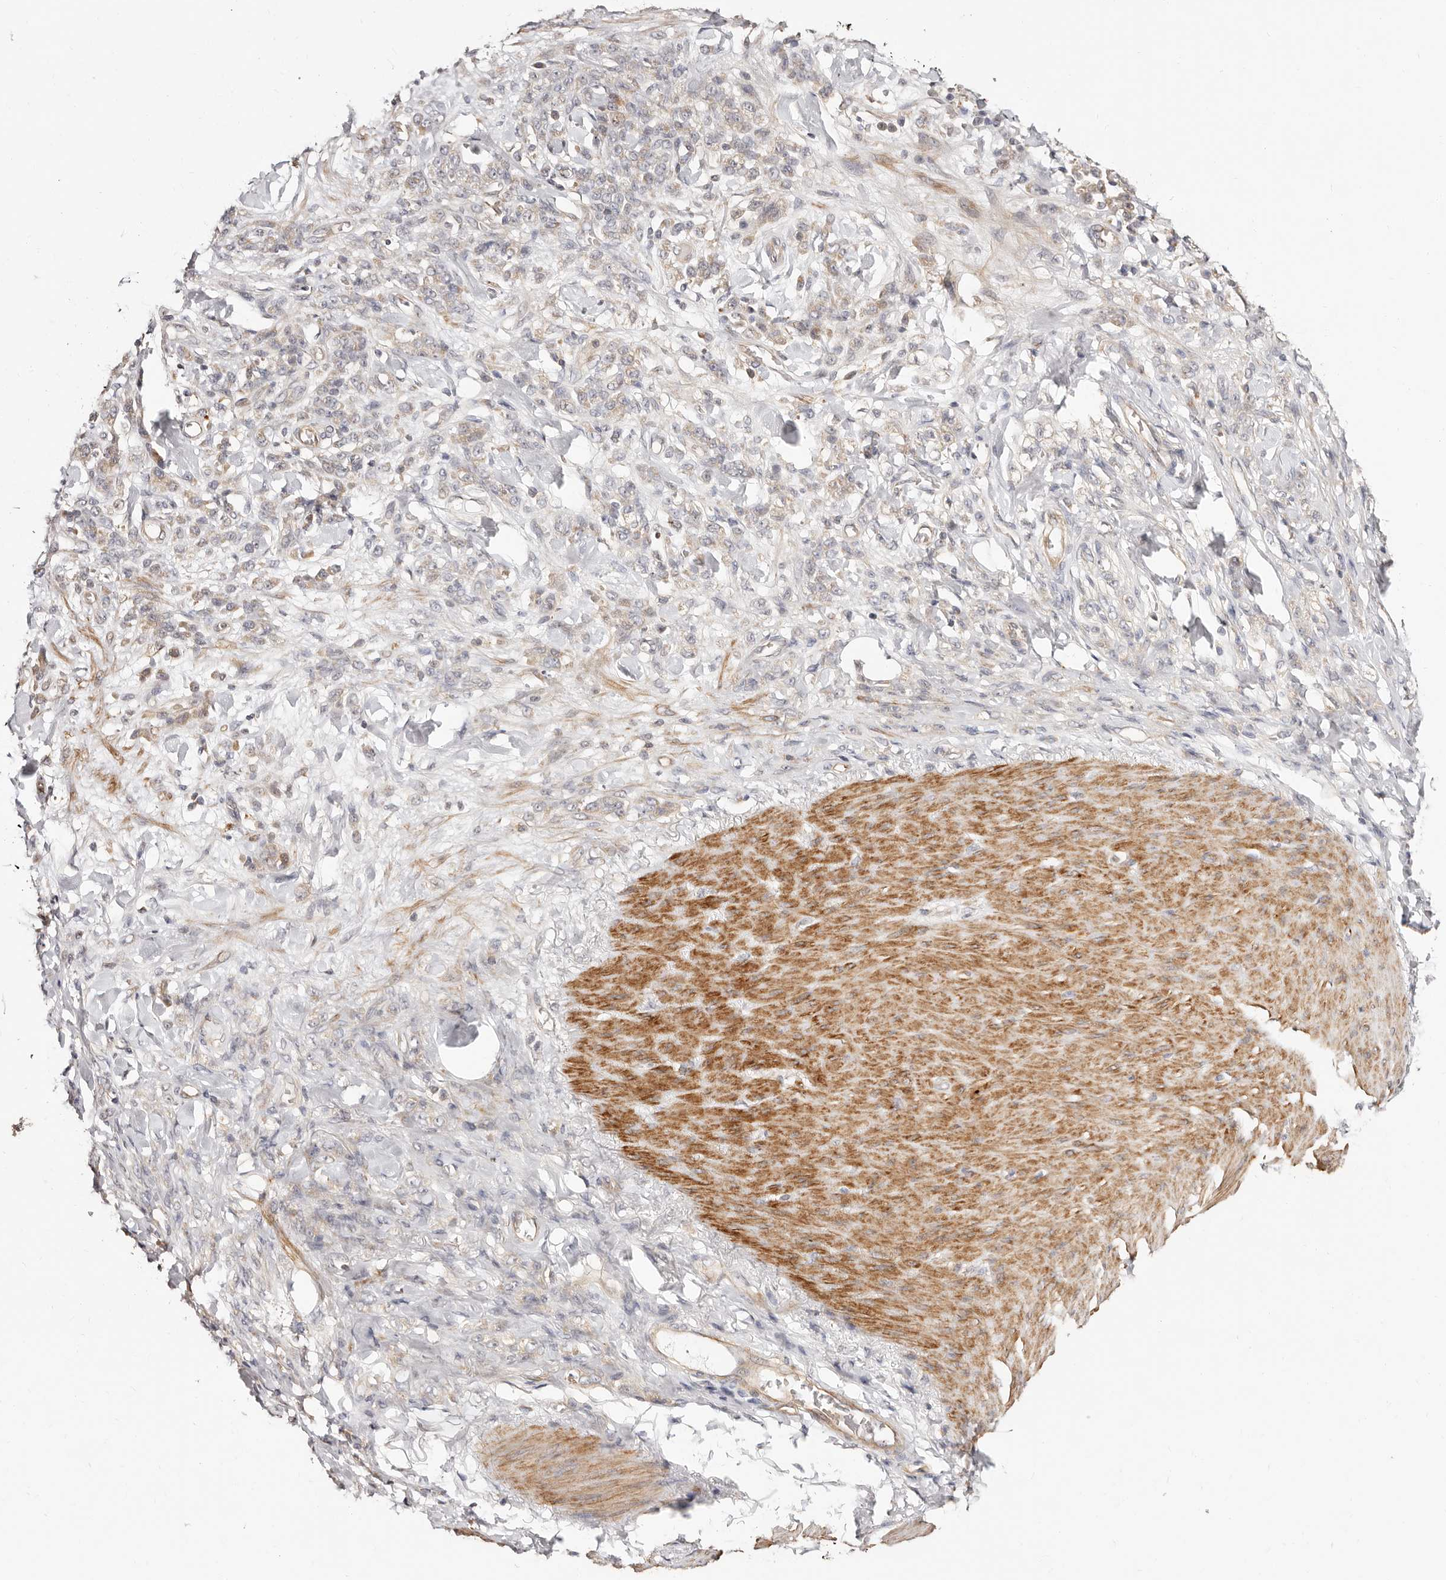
{"staining": {"intensity": "weak", "quantity": "25%-75%", "location": "cytoplasmic/membranous"}, "tissue": "stomach cancer", "cell_type": "Tumor cells", "image_type": "cancer", "snomed": [{"axis": "morphology", "description": "Normal tissue, NOS"}, {"axis": "morphology", "description": "Adenocarcinoma, NOS"}, {"axis": "topography", "description": "Stomach"}], "caption": "Weak cytoplasmic/membranous protein expression is appreciated in approximately 25%-75% of tumor cells in stomach cancer.", "gene": "MAPK1", "patient": {"sex": "male", "age": 82}}